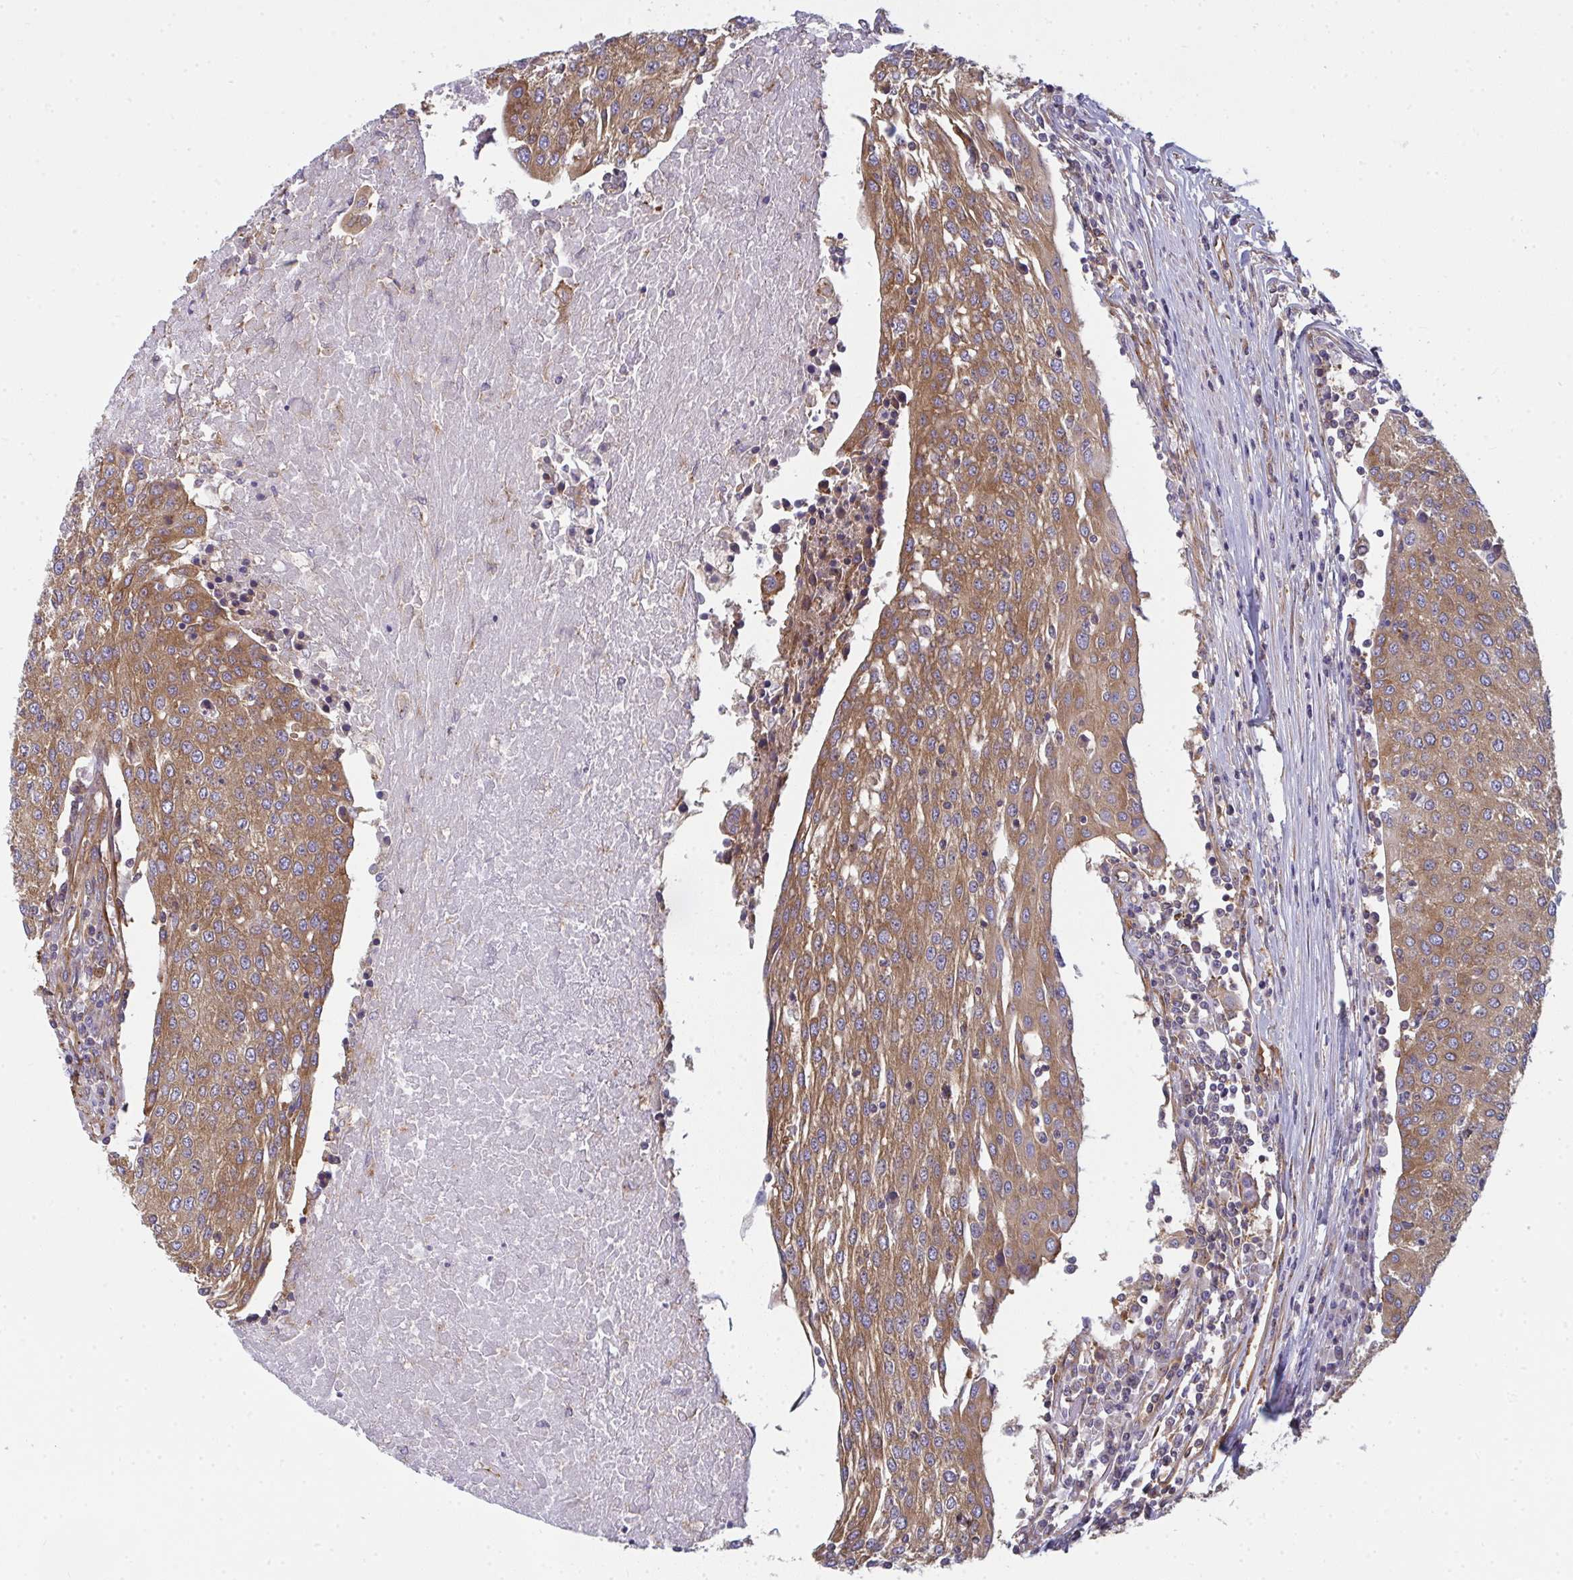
{"staining": {"intensity": "moderate", "quantity": ">75%", "location": "cytoplasmic/membranous"}, "tissue": "urothelial cancer", "cell_type": "Tumor cells", "image_type": "cancer", "snomed": [{"axis": "morphology", "description": "Urothelial carcinoma, High grade"}, {"axis": "topography", "description": "Urinary bladder"}], "caption": "Immunohistochemistry (IHC) of human urothelial cancer demonstrates medium levels of moderate cytoplasmic/membranous positivity in approximately >75% of tumor cells. The staining was performed using DAB, with brown indicating positive protein expression. Nuclei are stained blue with hematoxylin.", "gene": "DYNC1I2", "patient": {"sex": "female", "age": 85}}